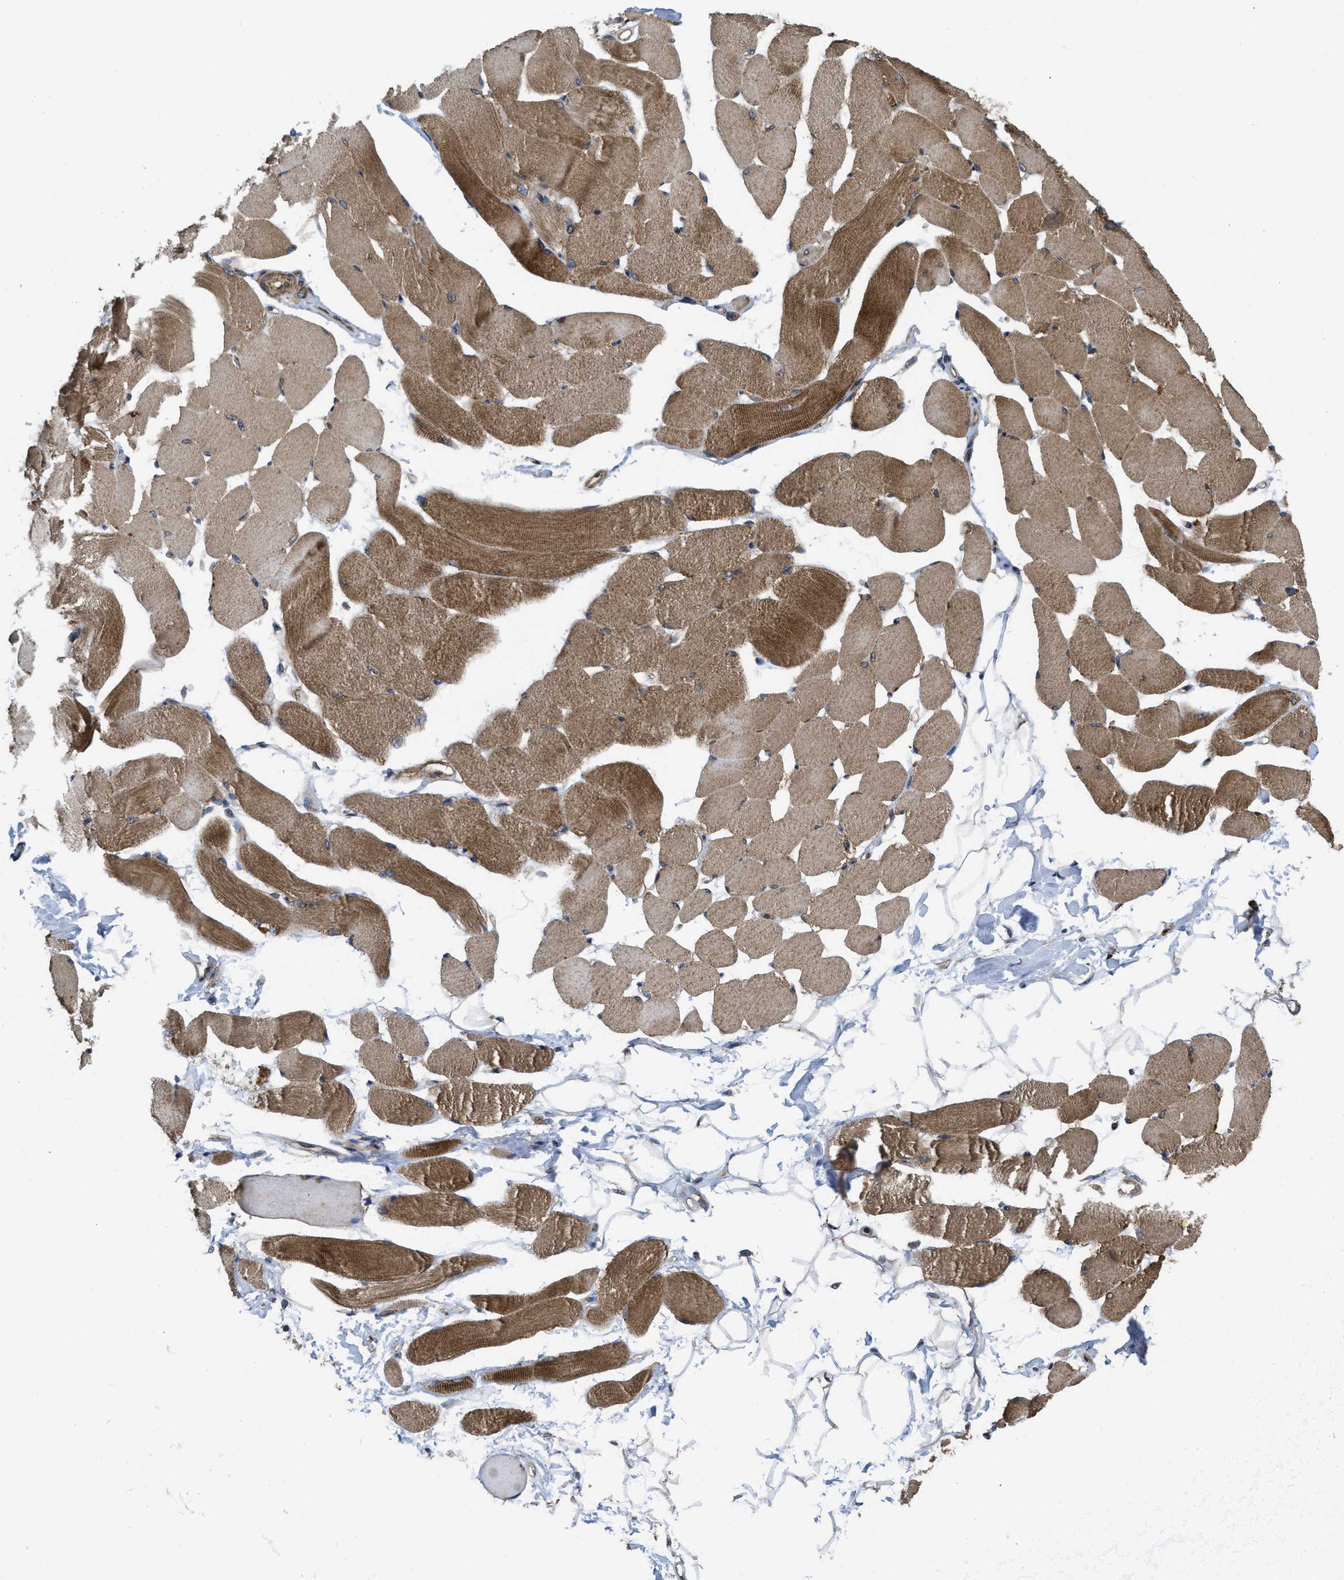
{"staining": {"intensity": "moderate", "quantity": ">75%", "location": "cytoplasmic/membranous"}, "tissue": "skeletal muscle", "cell_type": "Myocytes", "image_type": "normal", "snomed": [{"axis": "morphology", "description": "Normal tissue, NOS"}, {"axis": "topography", "description": "Skeletal muscle"}, {"axis": "topography", "description": "Peripheral nerve tissue"}], "caption": "IHC (DAB (3,3'-diaminobenzidine)) staining of normal skeletal muscle demonstrates moderate cytoplasmic/membranous protein positivity in approximately >75% of myocytes.", "gene": "FZD6", "patient": {"sex": "female", "age": 84}}